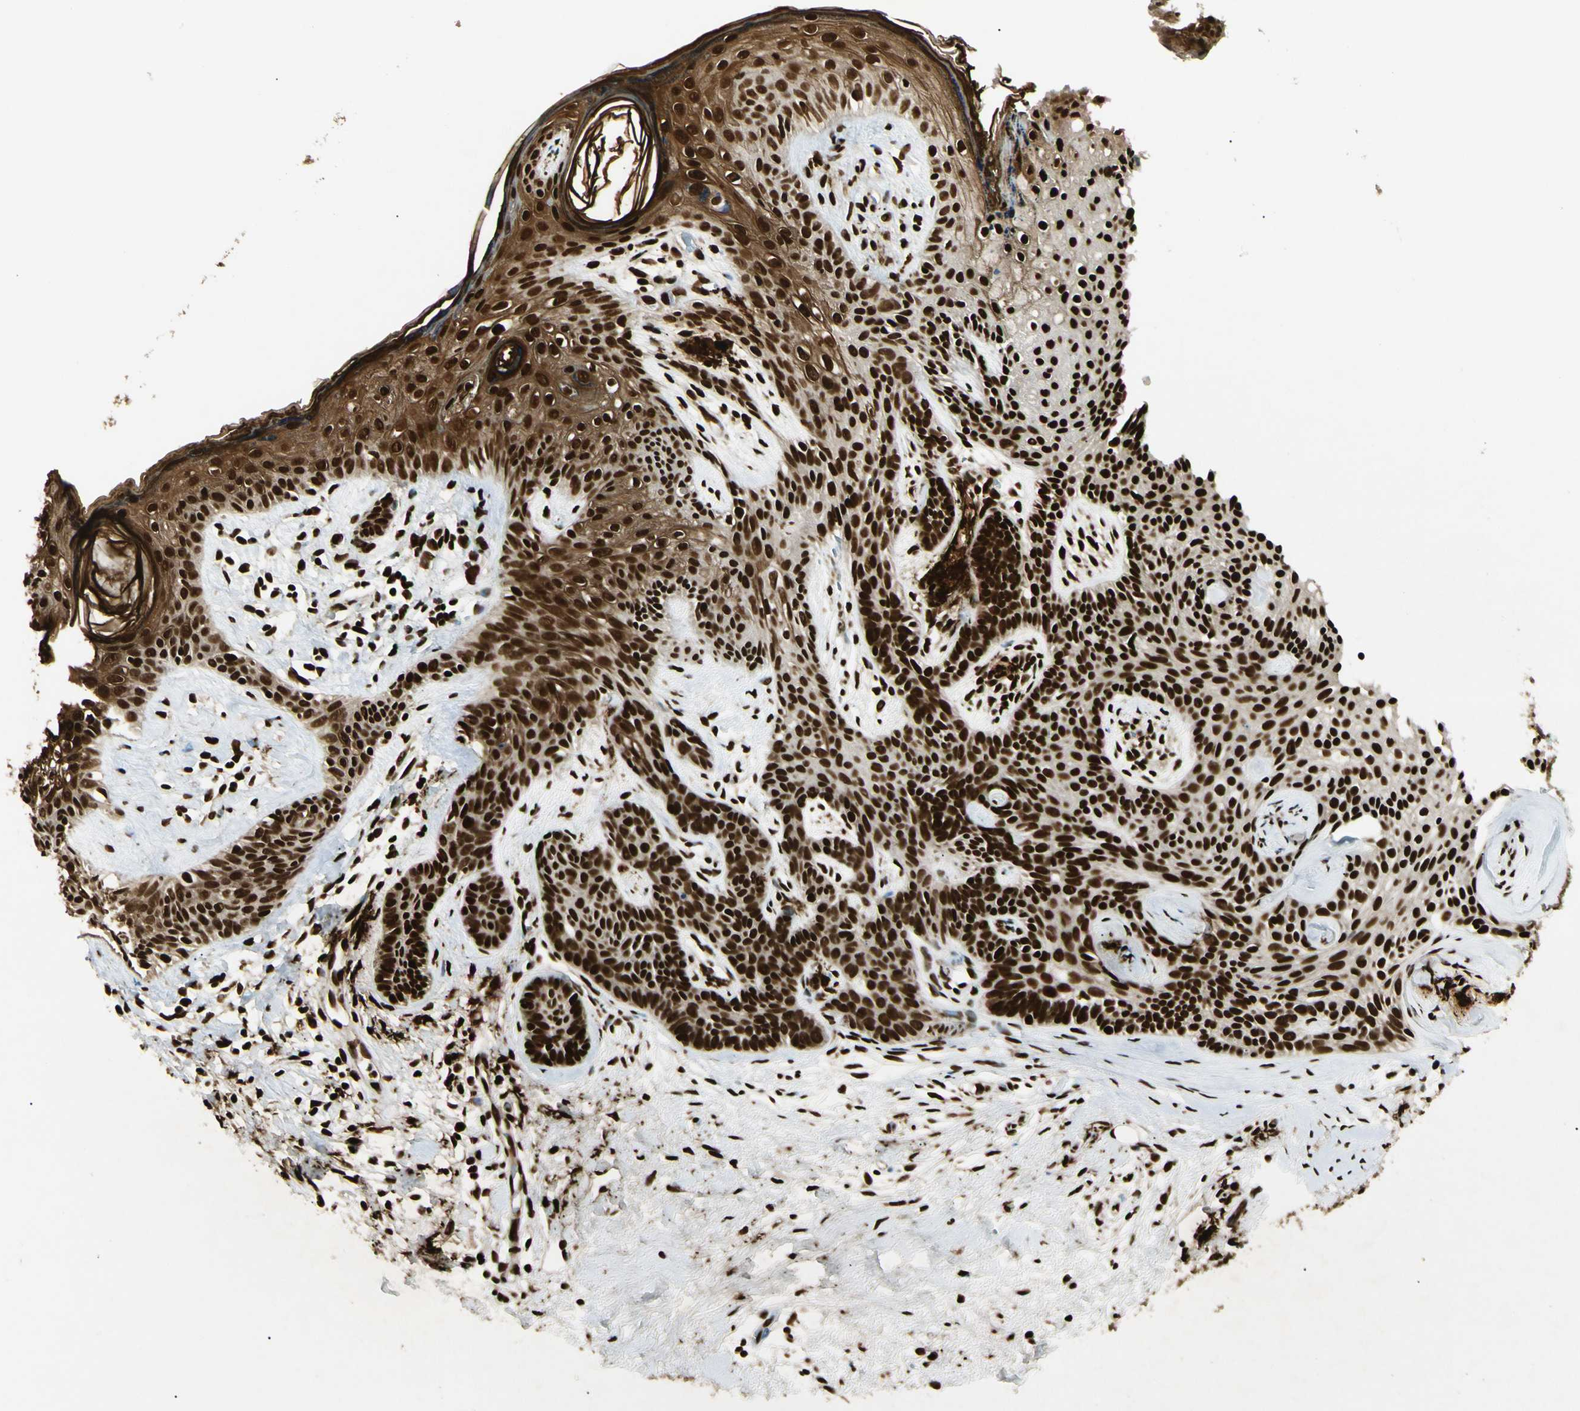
{"staining": {"intensity": "strong", "quantity": ">75%", "location": "cytoplasmic/membranous,nuclear"}, "tissue": "skin cancer", "cell_type": "Tumor cells", "image_type": "cancer", "snomed": [{"axis": "morphology", "description": "Developmental malformation"}, {"axis": "morphology", "description": "Basal cell carcinoma"}, {"axis": "topography", "description": "Skin"}], "caption": "IHC histopathology image of neoplastic tissue: basal cell carcinoma (skin) stained using immunohistochemistry (IHC) exhibits high levels of strong protein expression localized specifically in the cytoplasmic/membranous and nuclear of tumor cells, appearing as a cytoplasmic/membranous and nuclear brown color.", "gene": "FUS", "patient": {"sex": "female", "age": 62}}